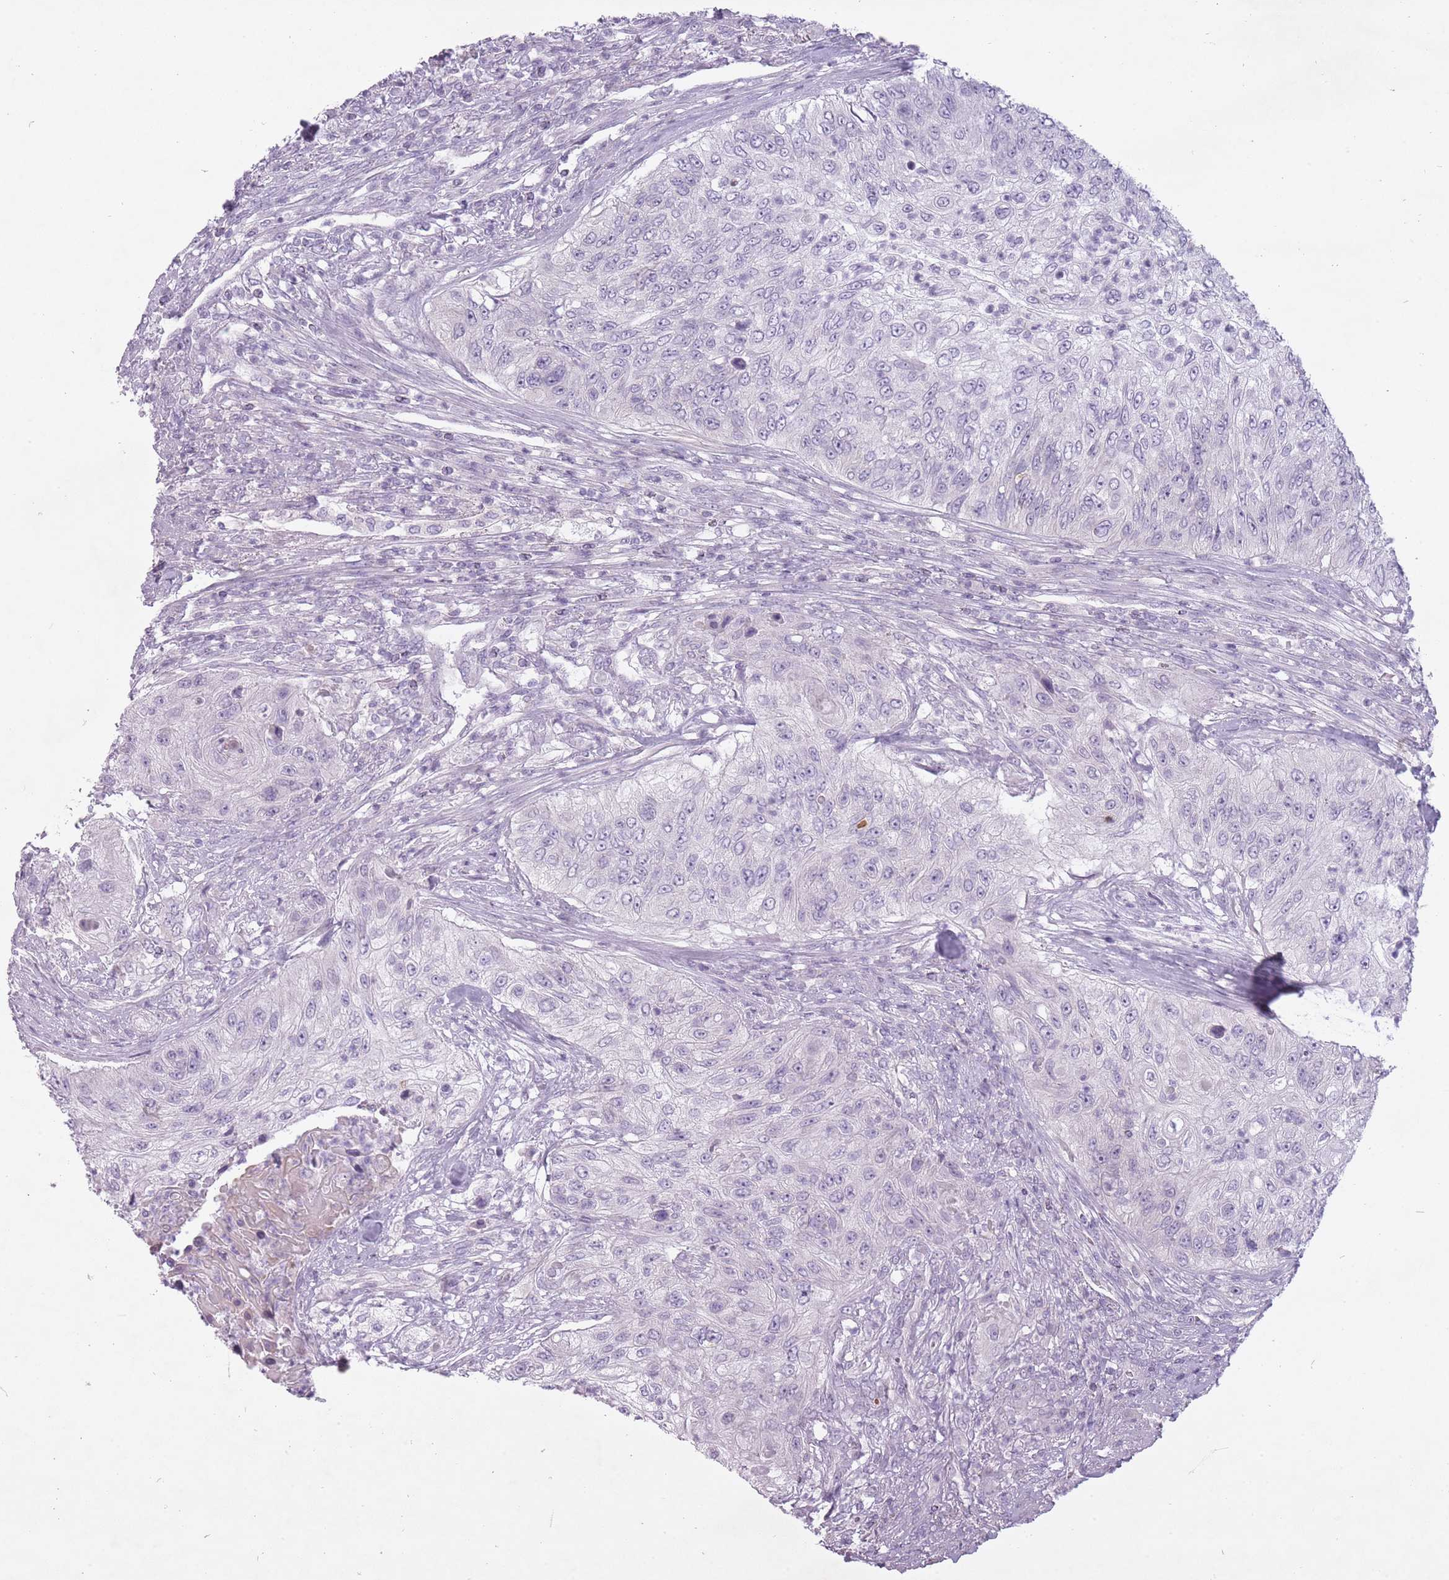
{"staining": {"intensity": "negative", "quantity": "none", "location": "none"}, "tissue": "urothelial cancer", "cell_type": "Tumor cells", "image_type": "cancer", "snomed": [{"axis": "morphology", "description": "Urothelial carcinoma, High grade"}, {"axis": "topography", "description": "Urinary bladder"}], "caption": "High magnification brightfield microscopy of urothelial cancer stained with DAB (3,3'-diaminobenzidine) (brown) and counterstained with hematoxylin (blue): tumor cells show no significant positivity. (Stains: DAB (3,3'-diaminobenzidine) immunohistochemistry with hematoxylin counter stain, Microscopy: brightfield microscopy at high magnification).", "gene": "FAM43B", "patient": {"sex": "female", "age": 60}}